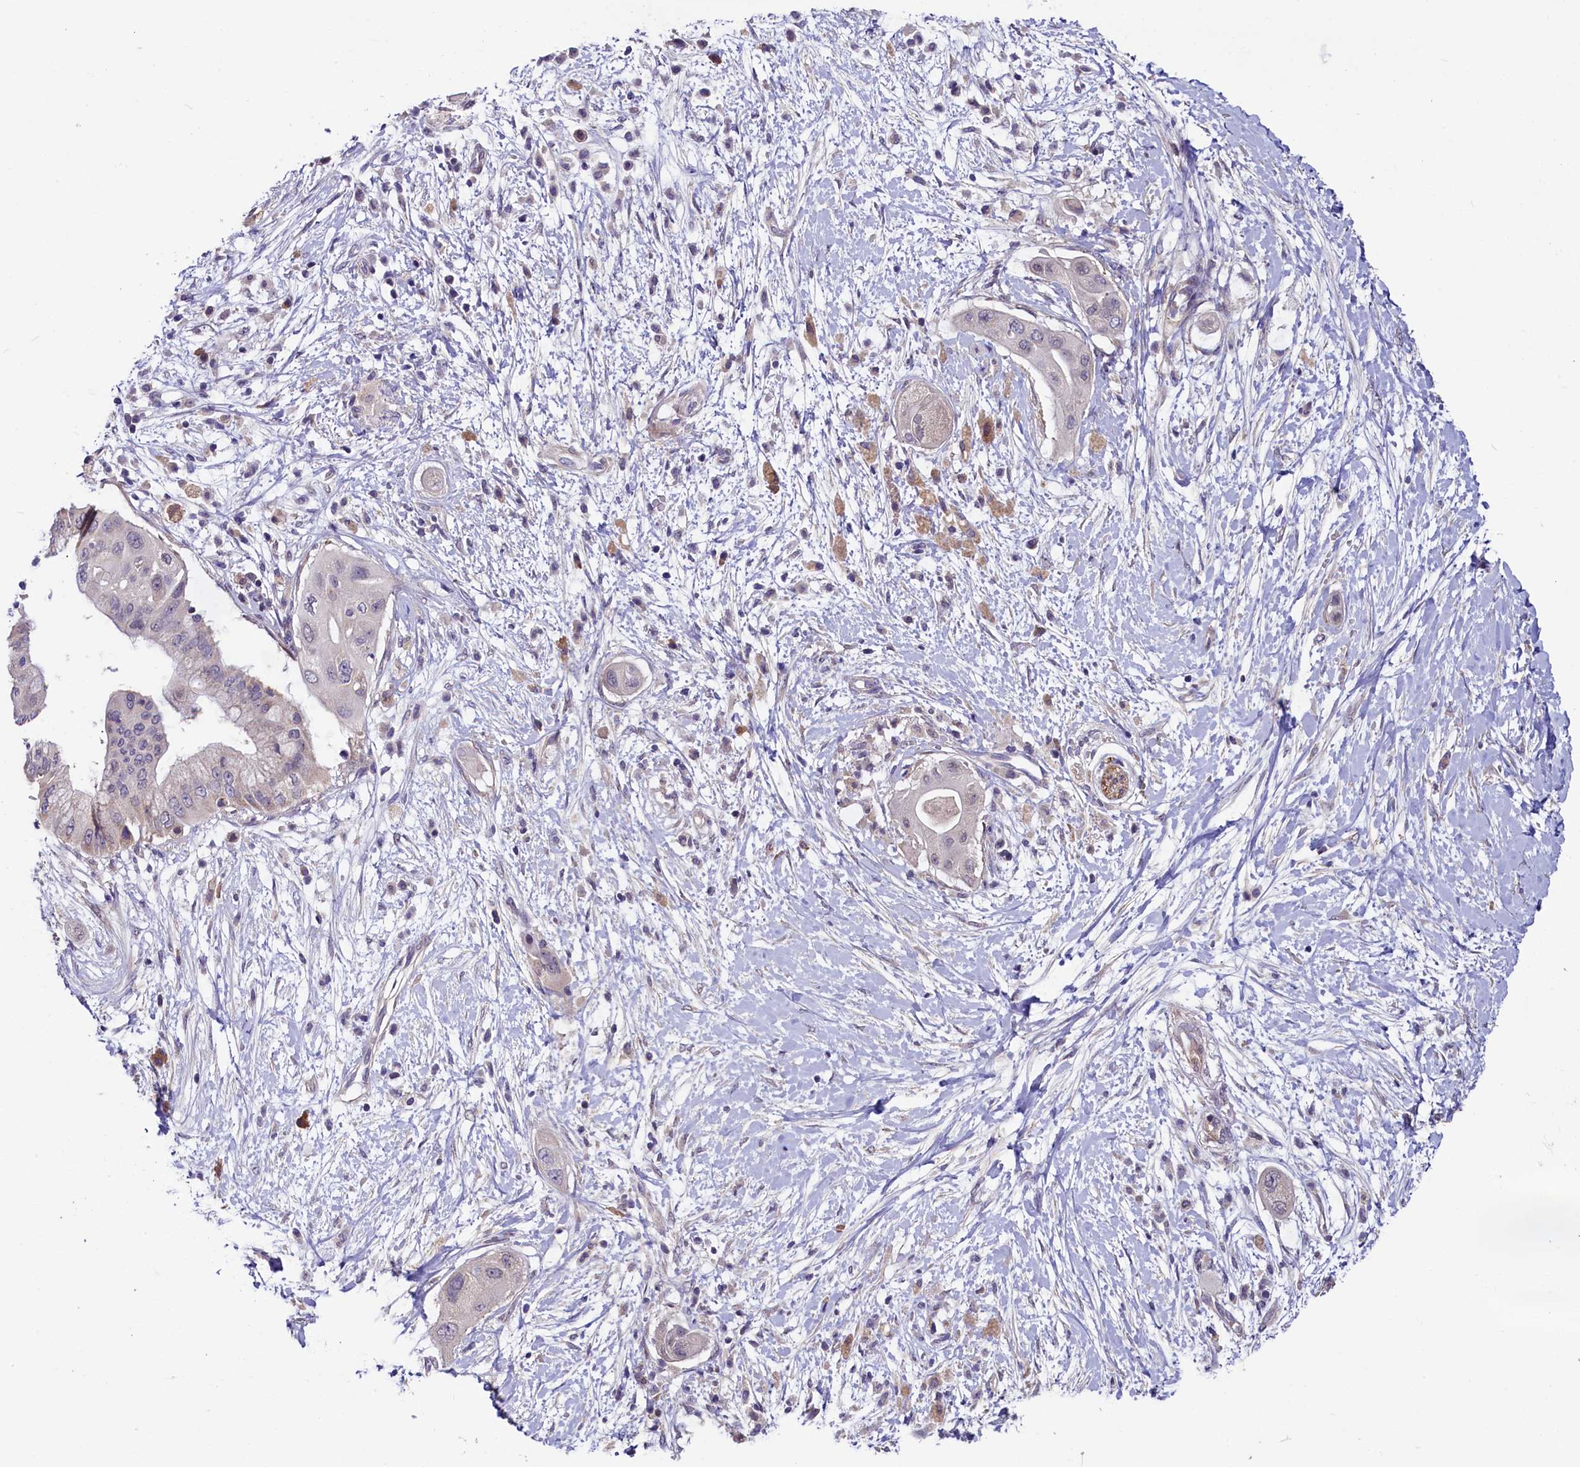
{"staining": {"intensity": "negative", "quantity": "none", "location": "none"}, "tissue": "pancreatic cancer", "cell_type": "Tumor cells", "image_type": "cancer", "snomed": [{"axis": "morphology", "description": "Adenocarcinoma, NOS"}, {"axis": "topography", "description": "Pancreas"}], "caption": "Tumor cells show no significant expression in adenocarcinoma (pancreatic). (DAB (3,3'-diaminobenzidine) immunohistochemistry (IHC) with hematoxylin counter stain).", "gene": "SLC39A6", "patient": {"sex": "male", "age": 68}}